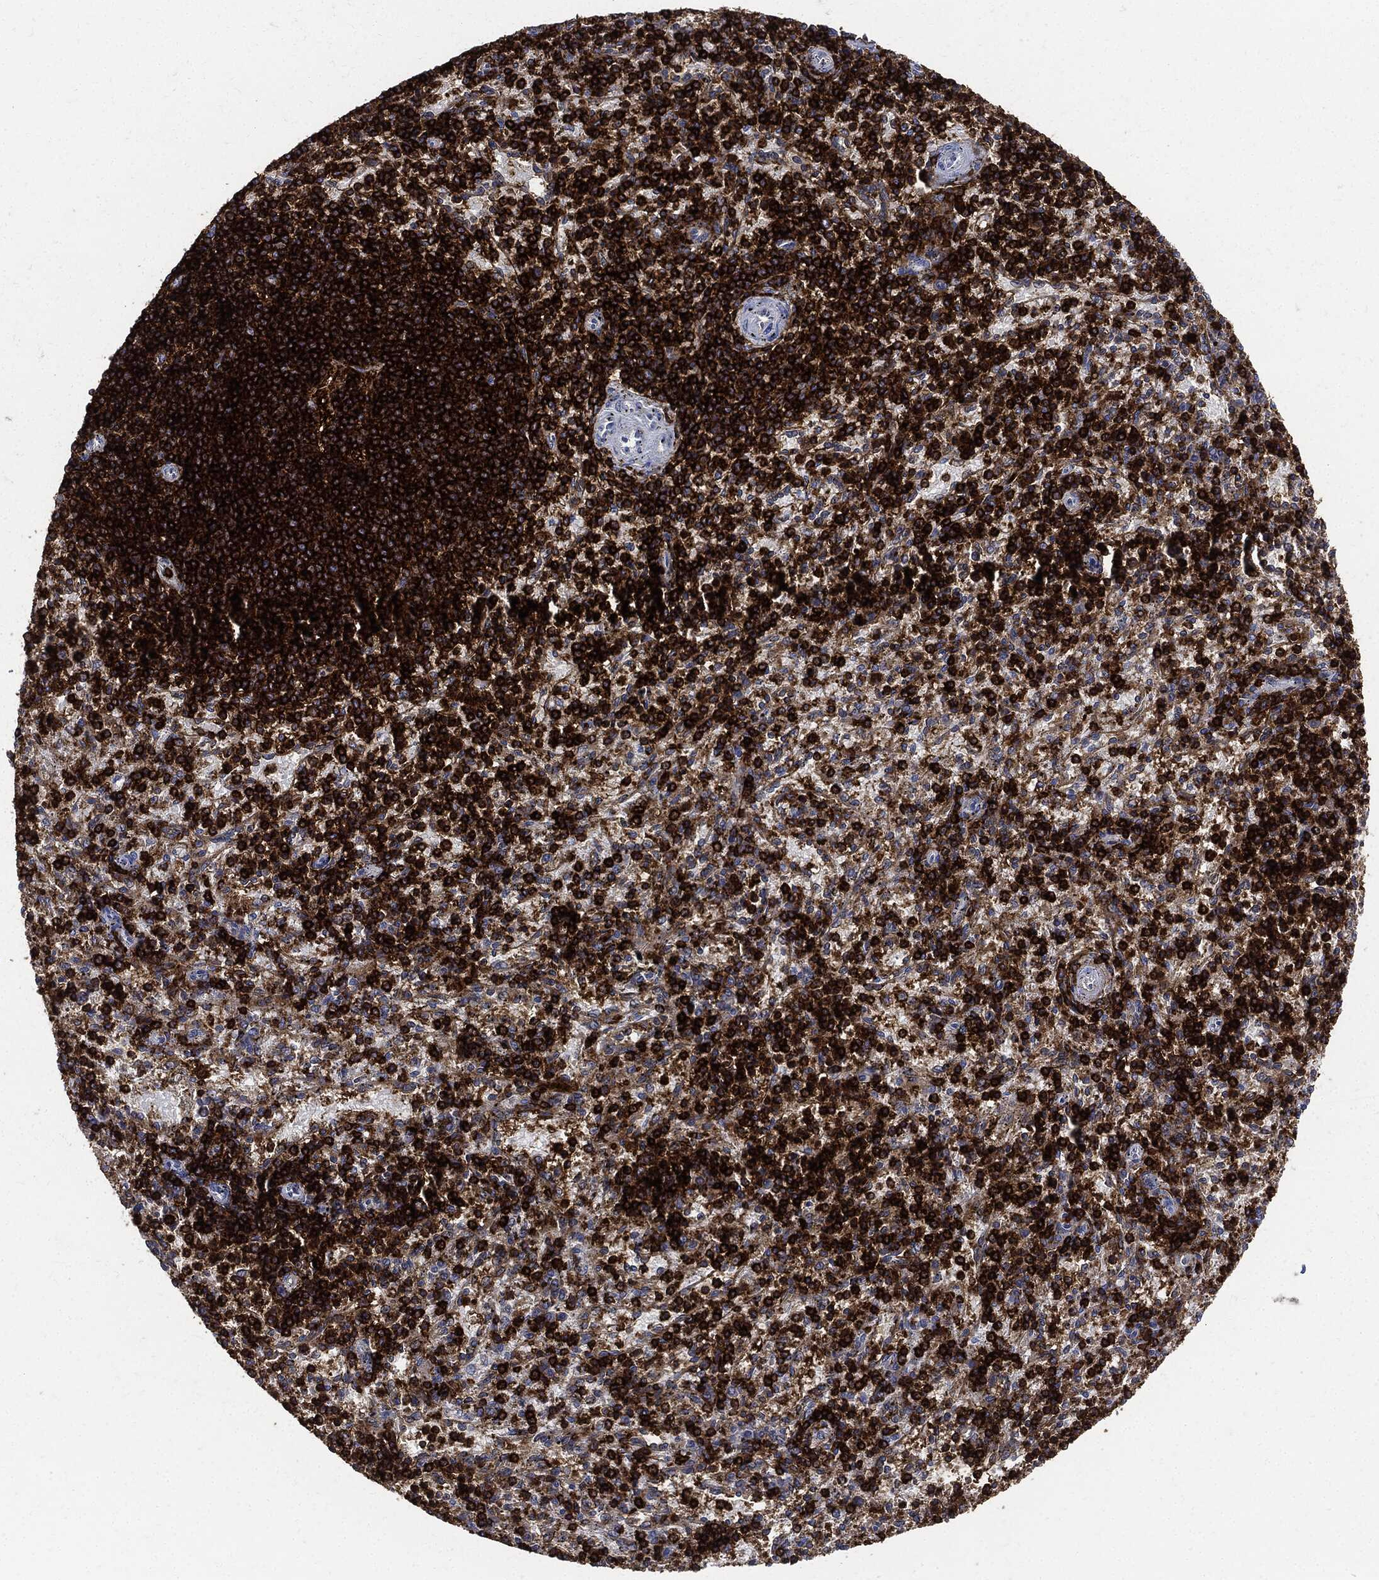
{"staining": {"intensity": "strong", "quantity": ">75%", "location": "cytoplasmic/membranous"}, "tissue": "spleen", "cell_type": "Cells in red pulp", "image_type": "normal", "snomed": [{"axis": "morphology", "description": "Normal tissue, NOS"}, {"axis": "topography", "description": "Spleen"}], "caption": "A brown stain highlights strong cytoplasmic/membranous positivity of a protein in cells in red pulp of unremarkable human spleen. The staining was performed using DAB, with brown indicating positive protein expression. Nuclei are stained blue with hematoxylin.", "gene": "PTPRC", "patient": {"sex": "female", "age": 37}}